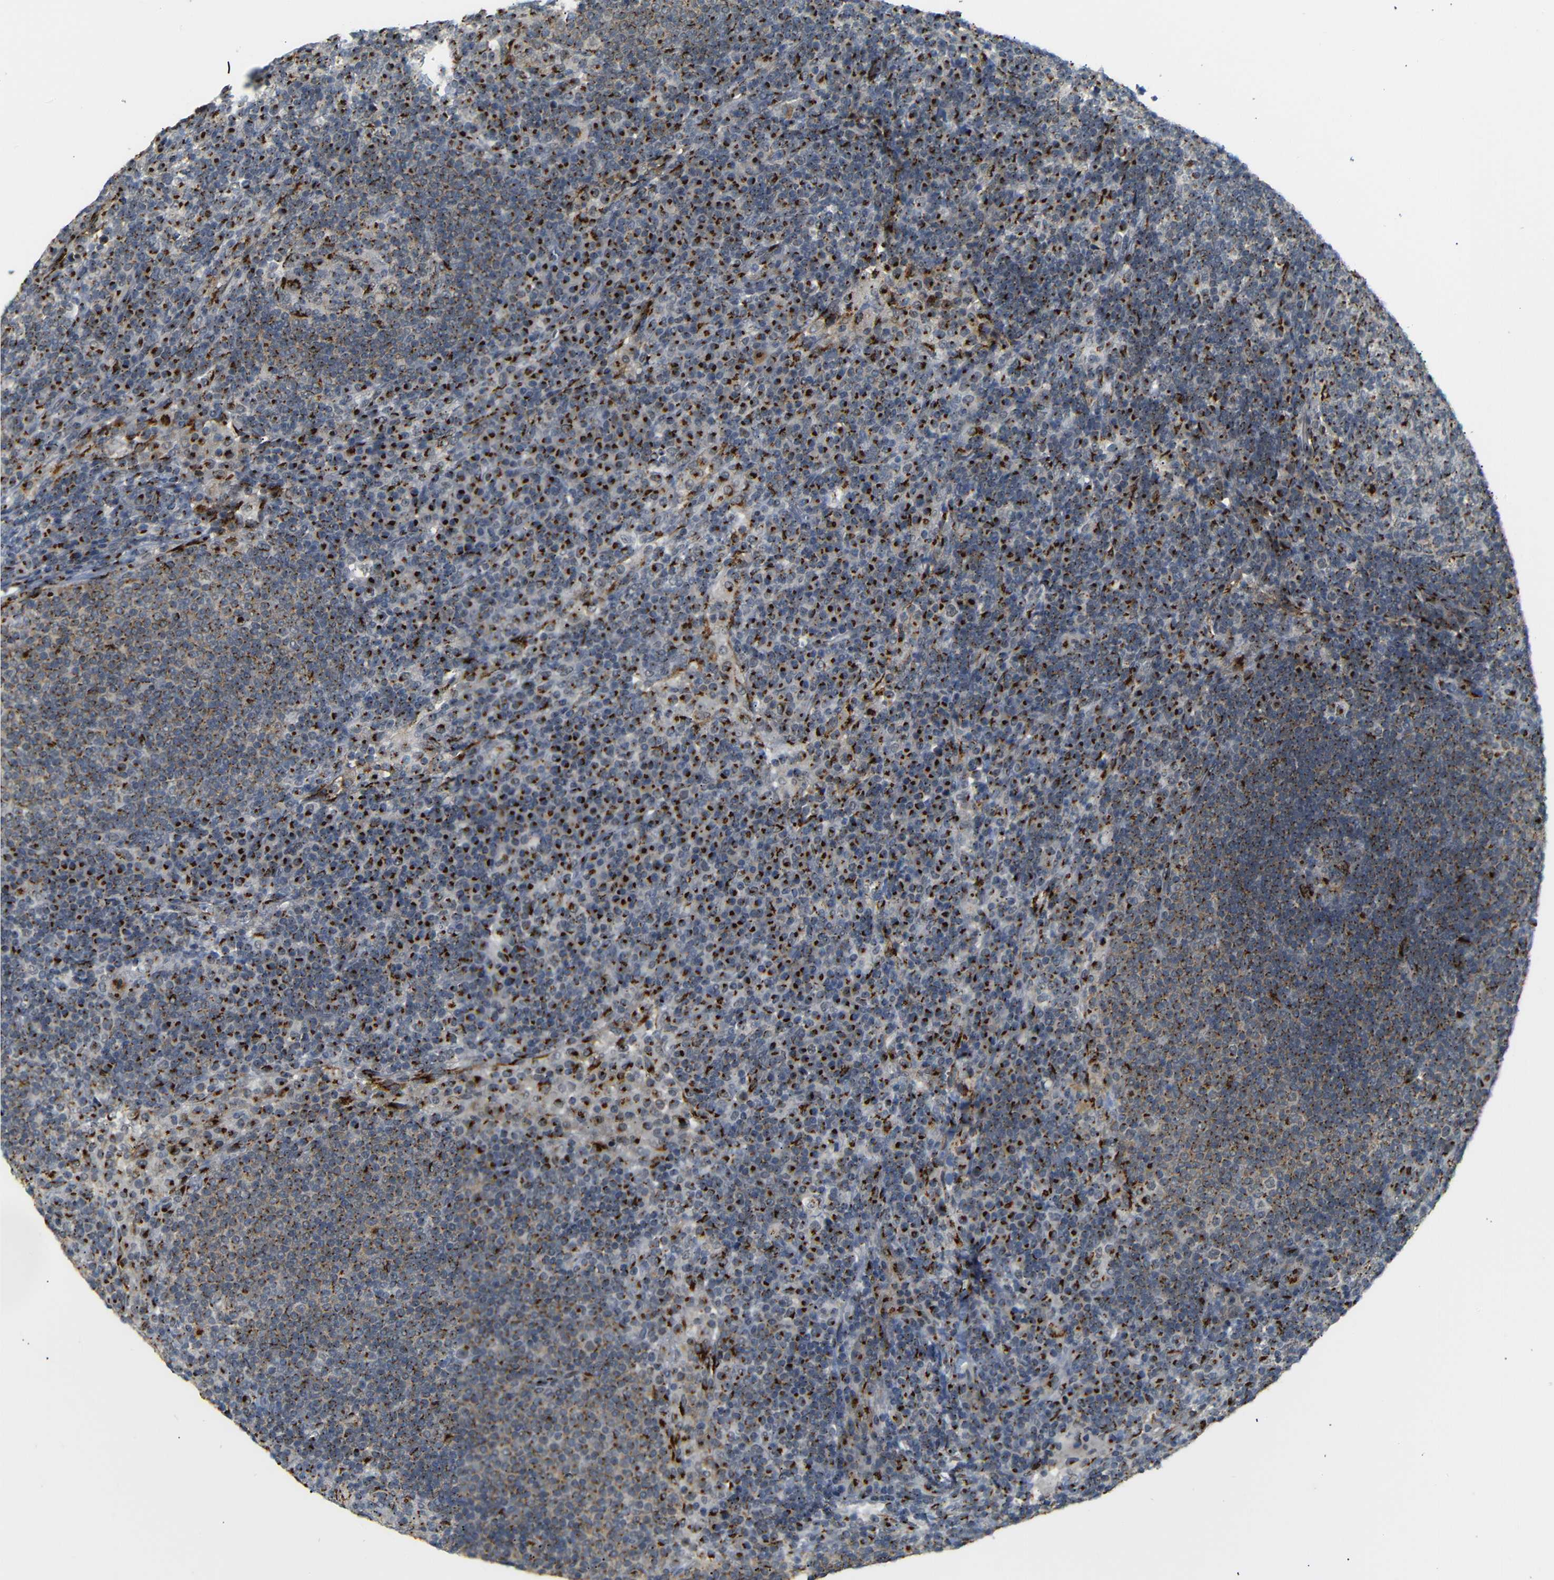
{"staining": {"intensity": "moderate", "quantity": ">75%", "location": "cytoplasmic/membranous"}, "tissue": "lymph node", "cell_type": "Germinal center cells", "image_type": "normal", "snomed": [{"axis": "morphology", "description": "Normal tissue, NOS"}, {"axis": "topography", "description": "Lymph node"}], "caption": "IHC image of normal human lymph node stained for a protein (brown), which reveals medium levels of moderate cytoplasmic/membranous staining in about >75% of germinal center cells.", "gene": "TGOLN2", "patient": {"sex": "female", "age": 53}}